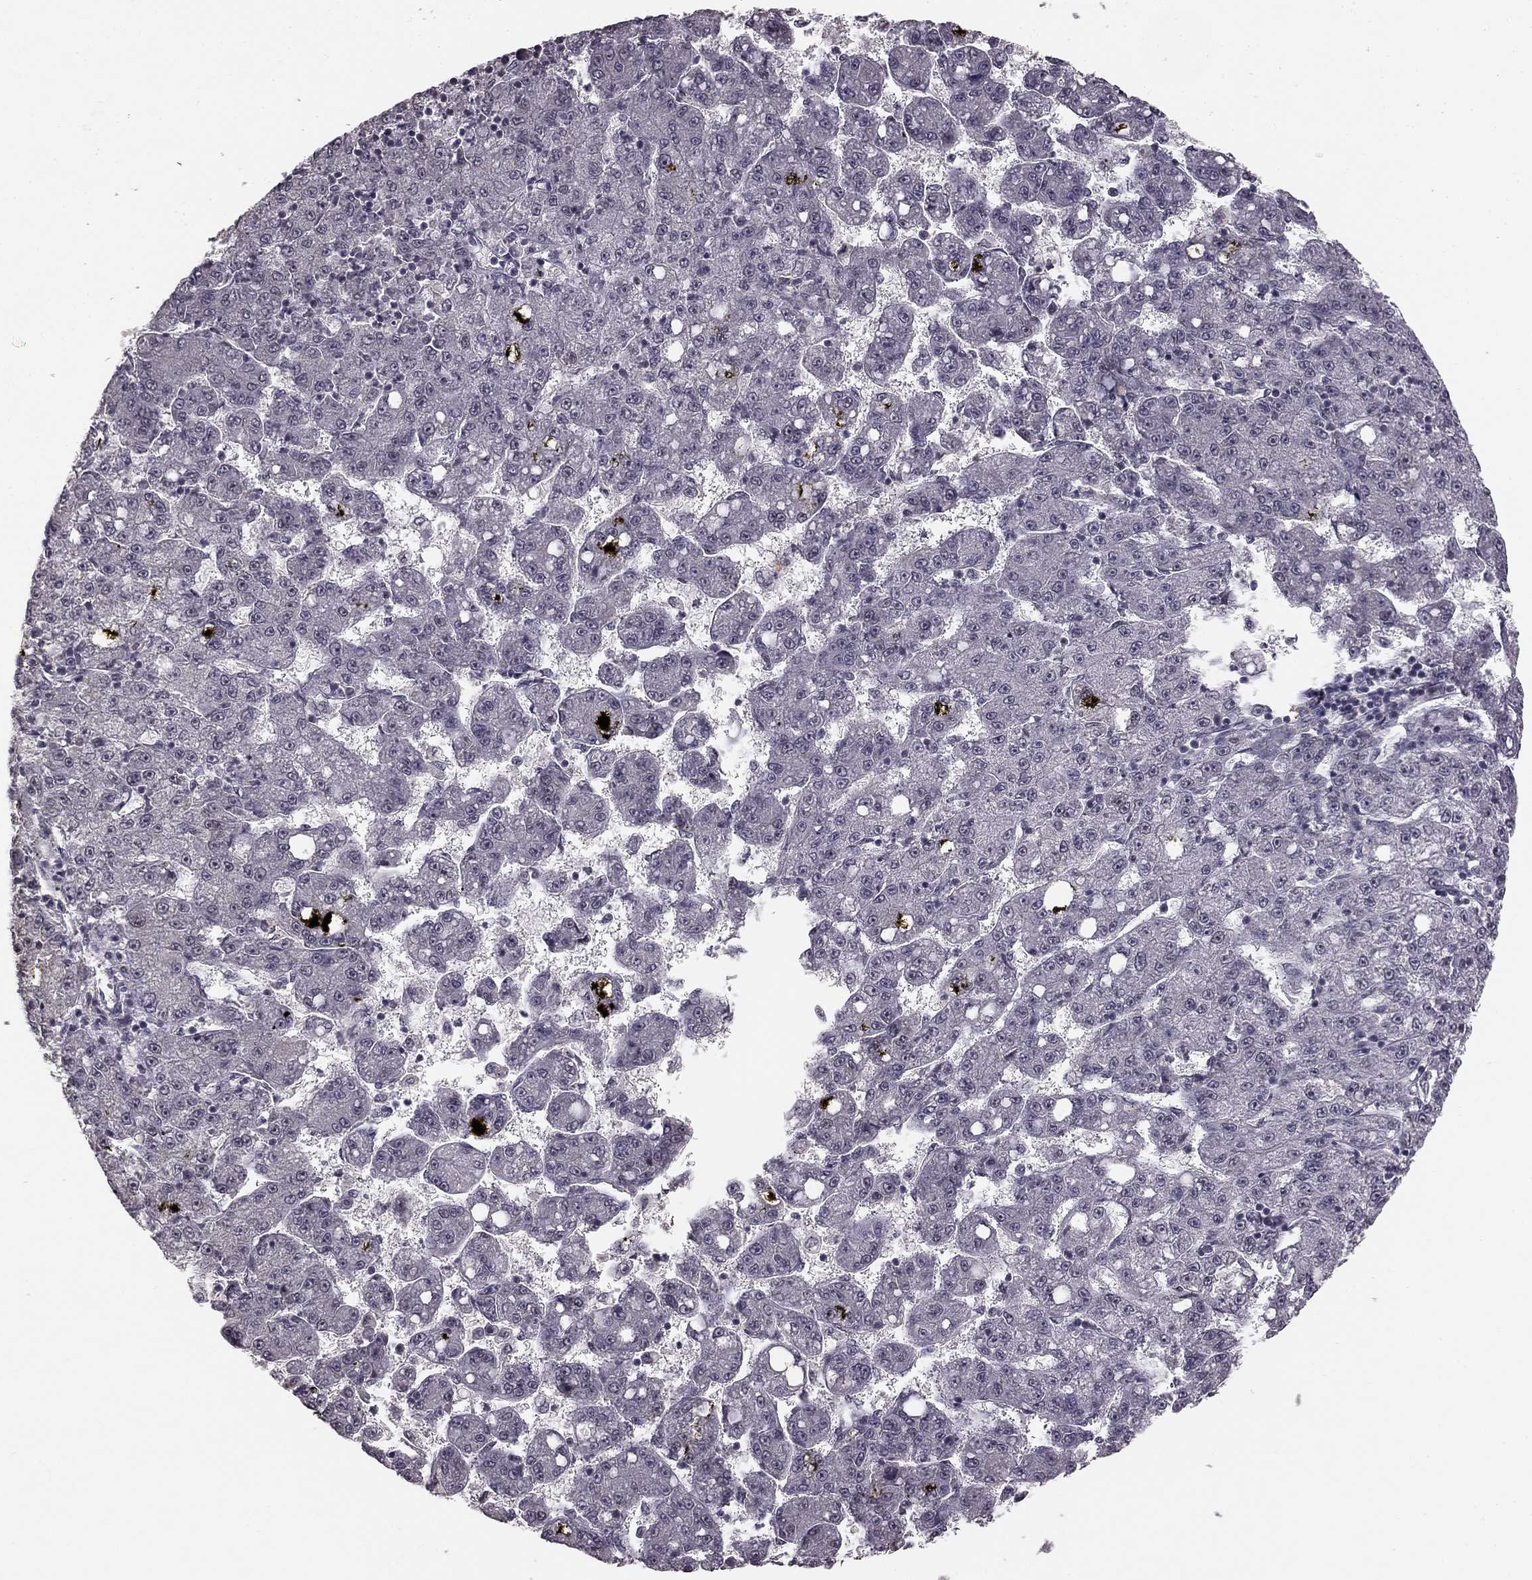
{"staining": {"intensity": "negative", "quantity": "none", "location": "none"}, "tissue": "liver cancer", "cell_type": "Tumor cells", "image_type": "cancer", "snomed": [{"axis": "morphology", "description": "Carcinoma, Hepatocellular, NOS"}, {"axis": "topography", "description": "Liver"}], "caption": "Protein analysis of liver hepatocellular carcinoma demonstrates no significant staining in tumor cells. (DAB (3,3'-diaminobenzidine) immunohistochemistry visualized using brightfield microscopy, high magnification).", "gene": "HCN4", "patient": {"sex": "female", "age": 65}}